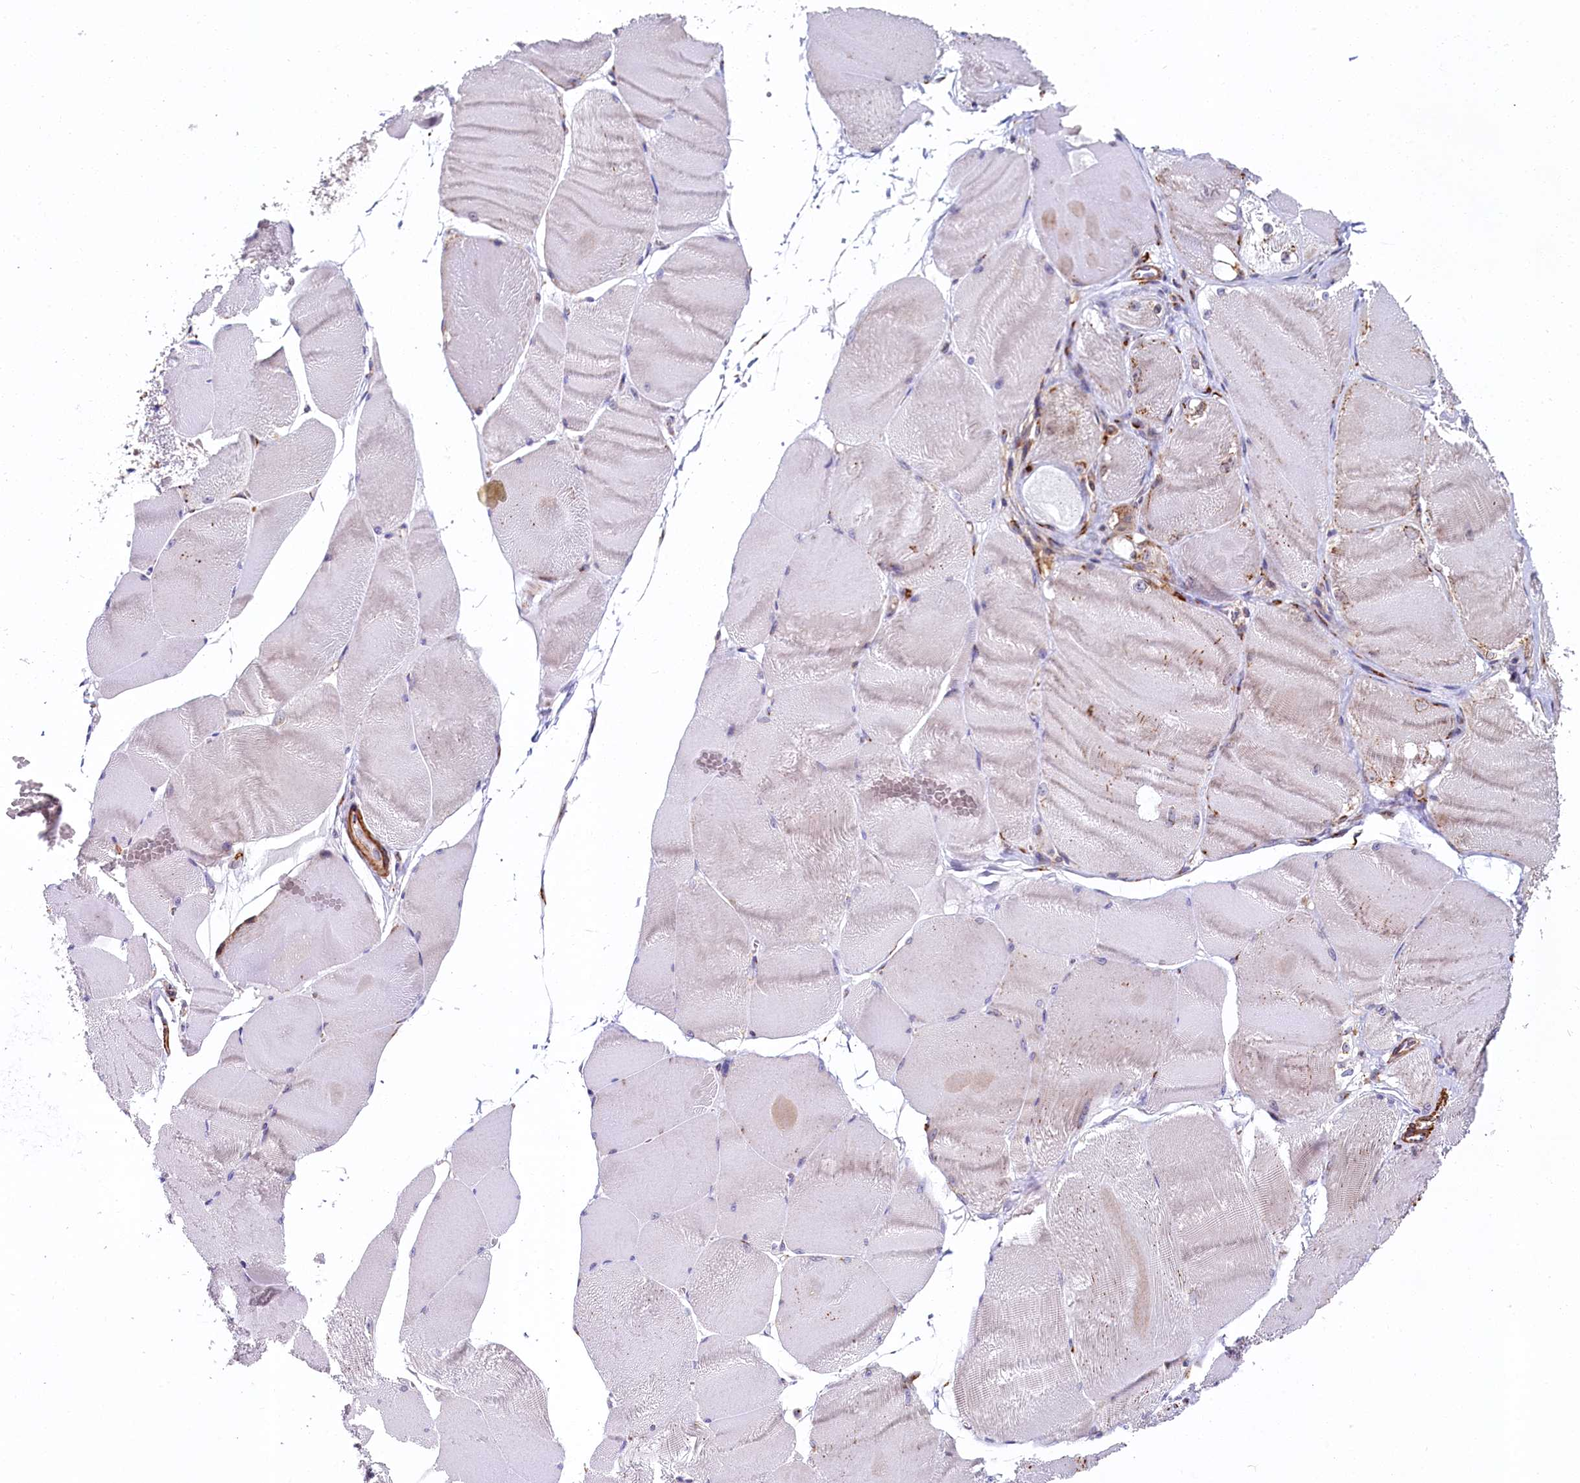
{"staining": {"intensity": "weak", "quantity": "<25%", "location": "cytoplasmic/membranous"}, "tissue": "skeletal muscle", "cell_type": "Myocytes", "image_type": "normal", "snomed": [{"axis": "morphology", "description": "Normal tissue, NOS"}, {"axis": "morphology", "description": "Basal cell carcinoma"}, {"axis": "topography", "description": "Skeletal muscle"}], "caption": "A micrograph of skeletal muscle stained for a protein shows no brown staining in myocytes.", "gene": "BET1L", "patient": {"sex": "female", "age": 64}}